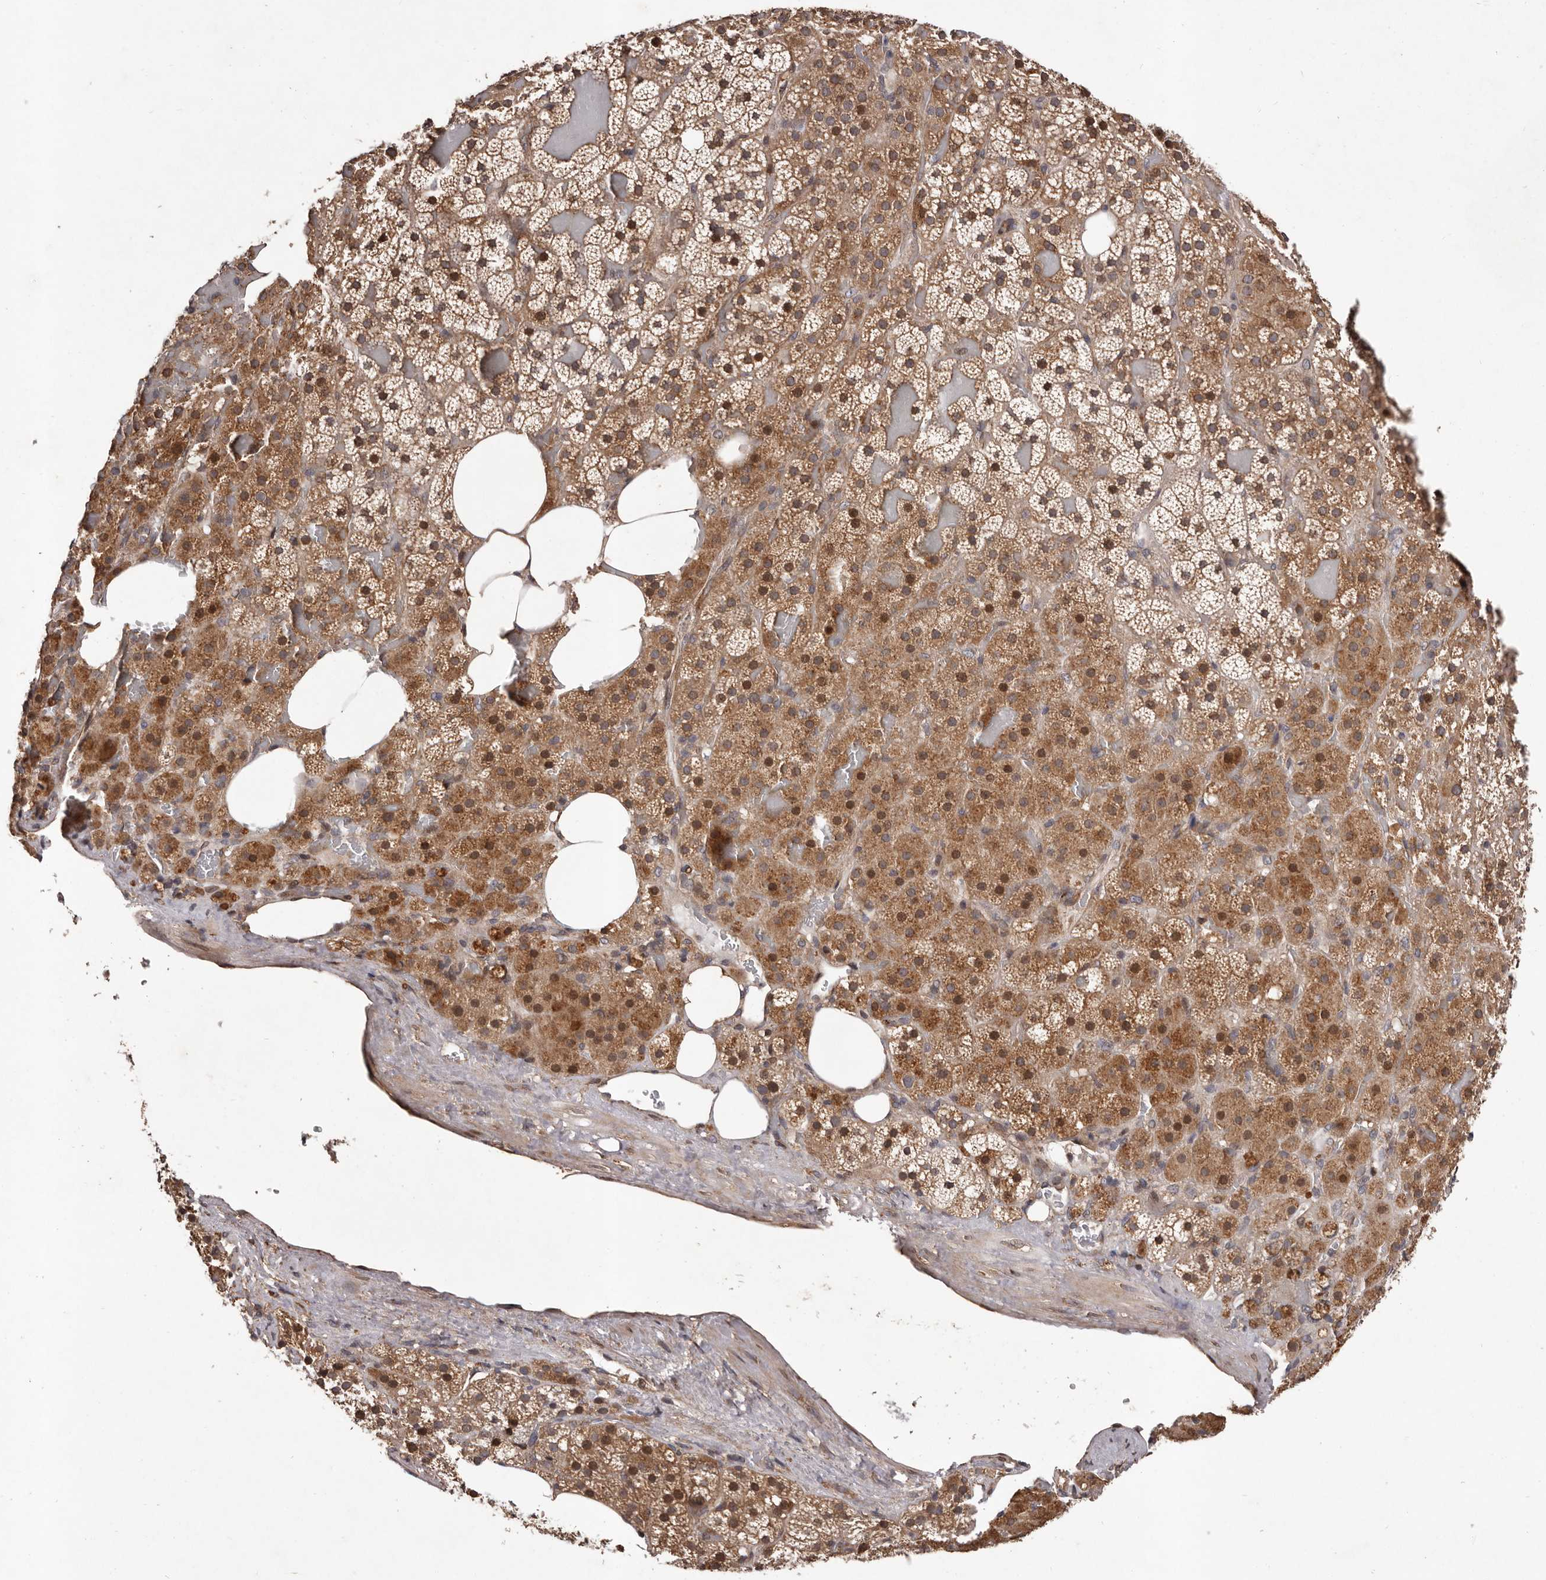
{"staining": {"intensity": "moderate", "quantity": ">75%", "location": "cytoplasmic/membranous,nuclear"}, "tissue": "adrenal gland", "cell_type": "Glandular cells", "image_type": "normal", "snomed": [{"axis": "morphology", "description": "Normal tissue, NOS"}, {"axis": "topography", "description": "Adrenal gland"}], "caption": "Human adrenal gland stained with a brown dye exhibits moderate cytoplasmic/membranous,nuclear positive expression in approximately >75% of glandular cells.", "gene": "GADD45B", "patient": {"sex": "female", "age": 59}}